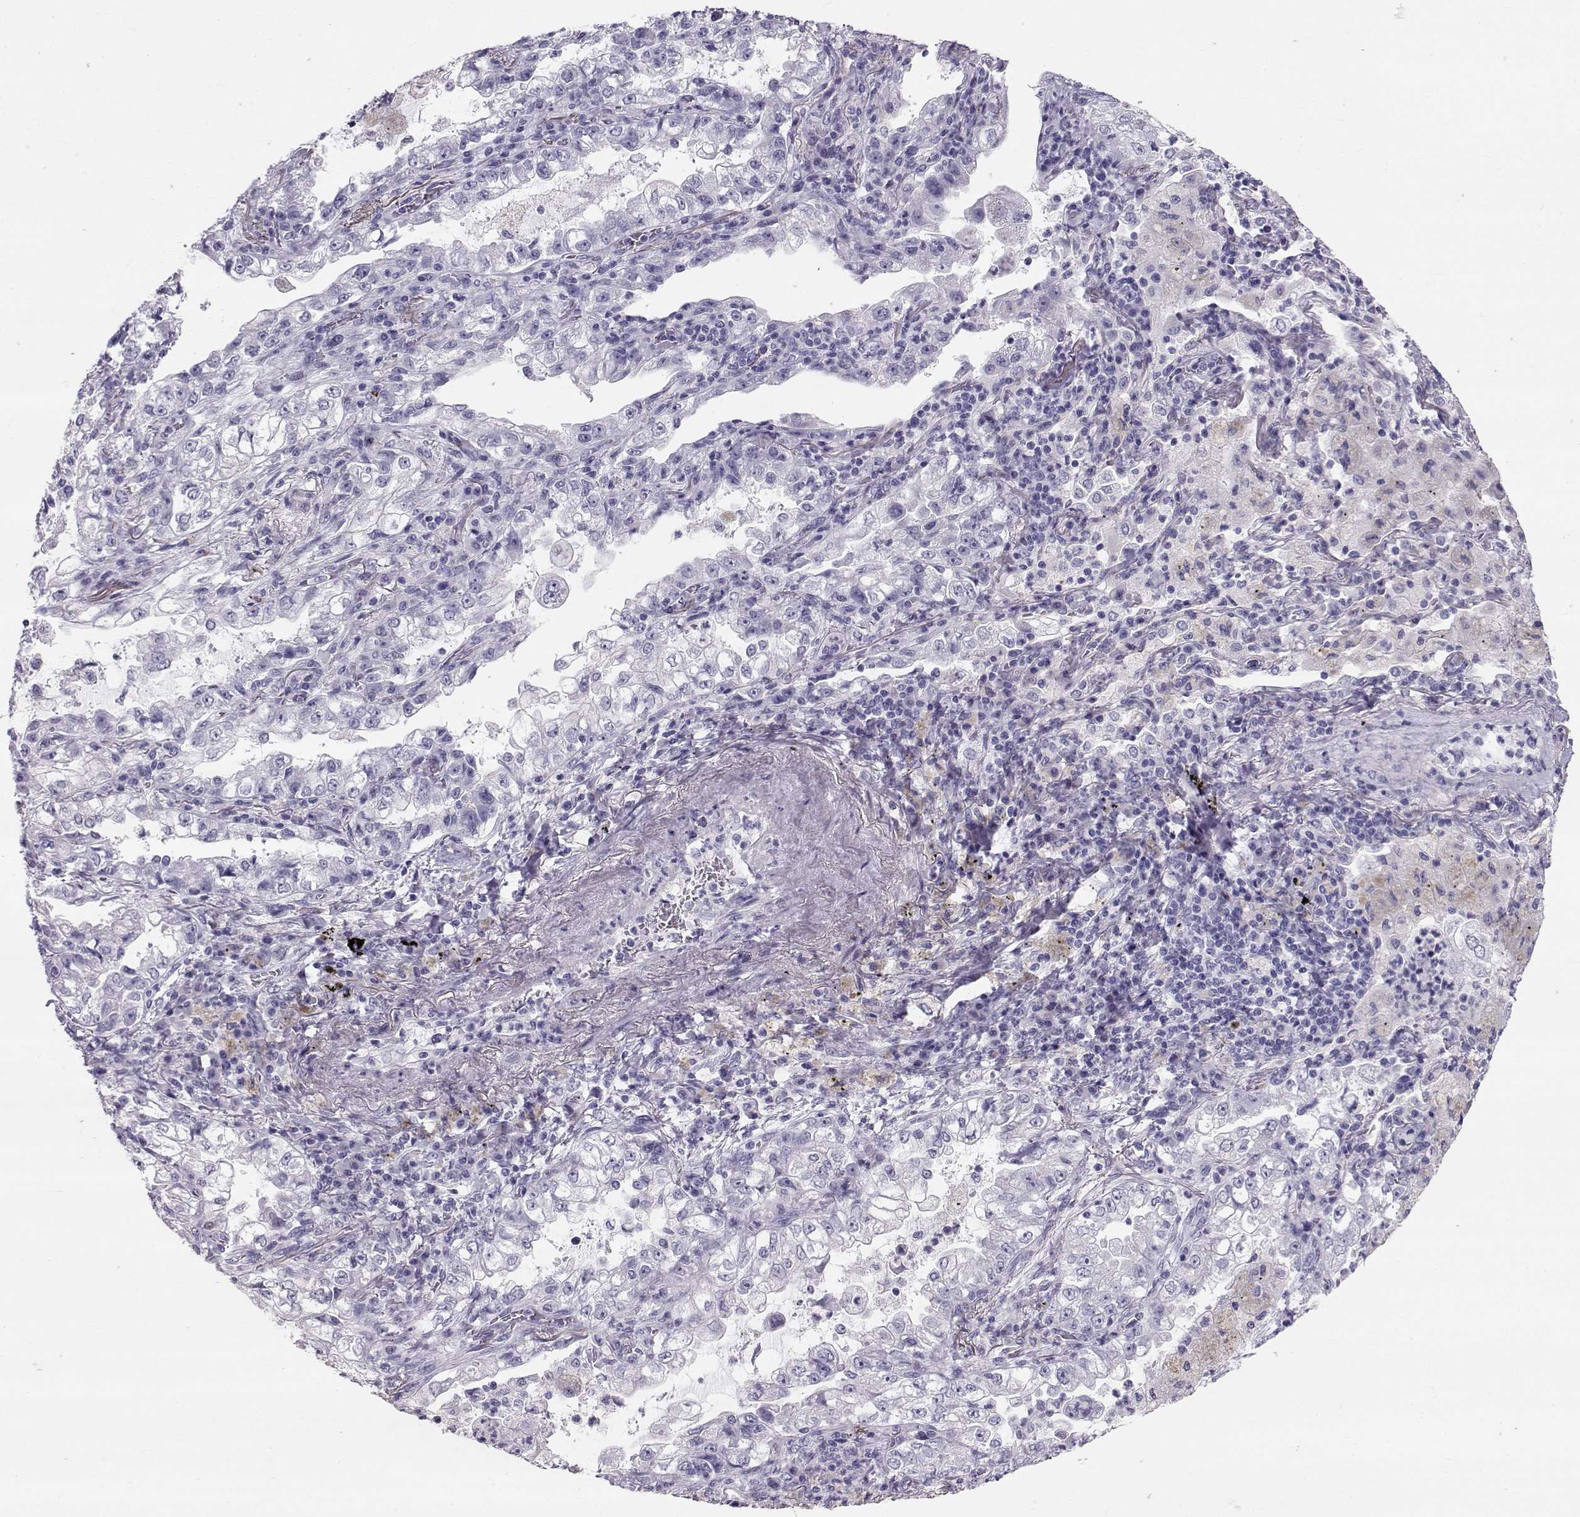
{"staining": {"intensity": "negative", "quantity": "none", "location": "none"}, "tissue": "lung cancer", "cell_type": "Tumor cells", "image_type": "cancer", "snomed": [{"axis": "morphology", "description": "Adenocarcinoma, NOS"}, {"axis": "topography", "description": "Lung"}], "caption": "IHC of human lung adenocarcinoma exhibits no staining in tumor cells. (DAB immunohistochemistry with hematoxylin counter stain).", "gene": "RD3", "patient": {"sex": "female", "age": 73}}